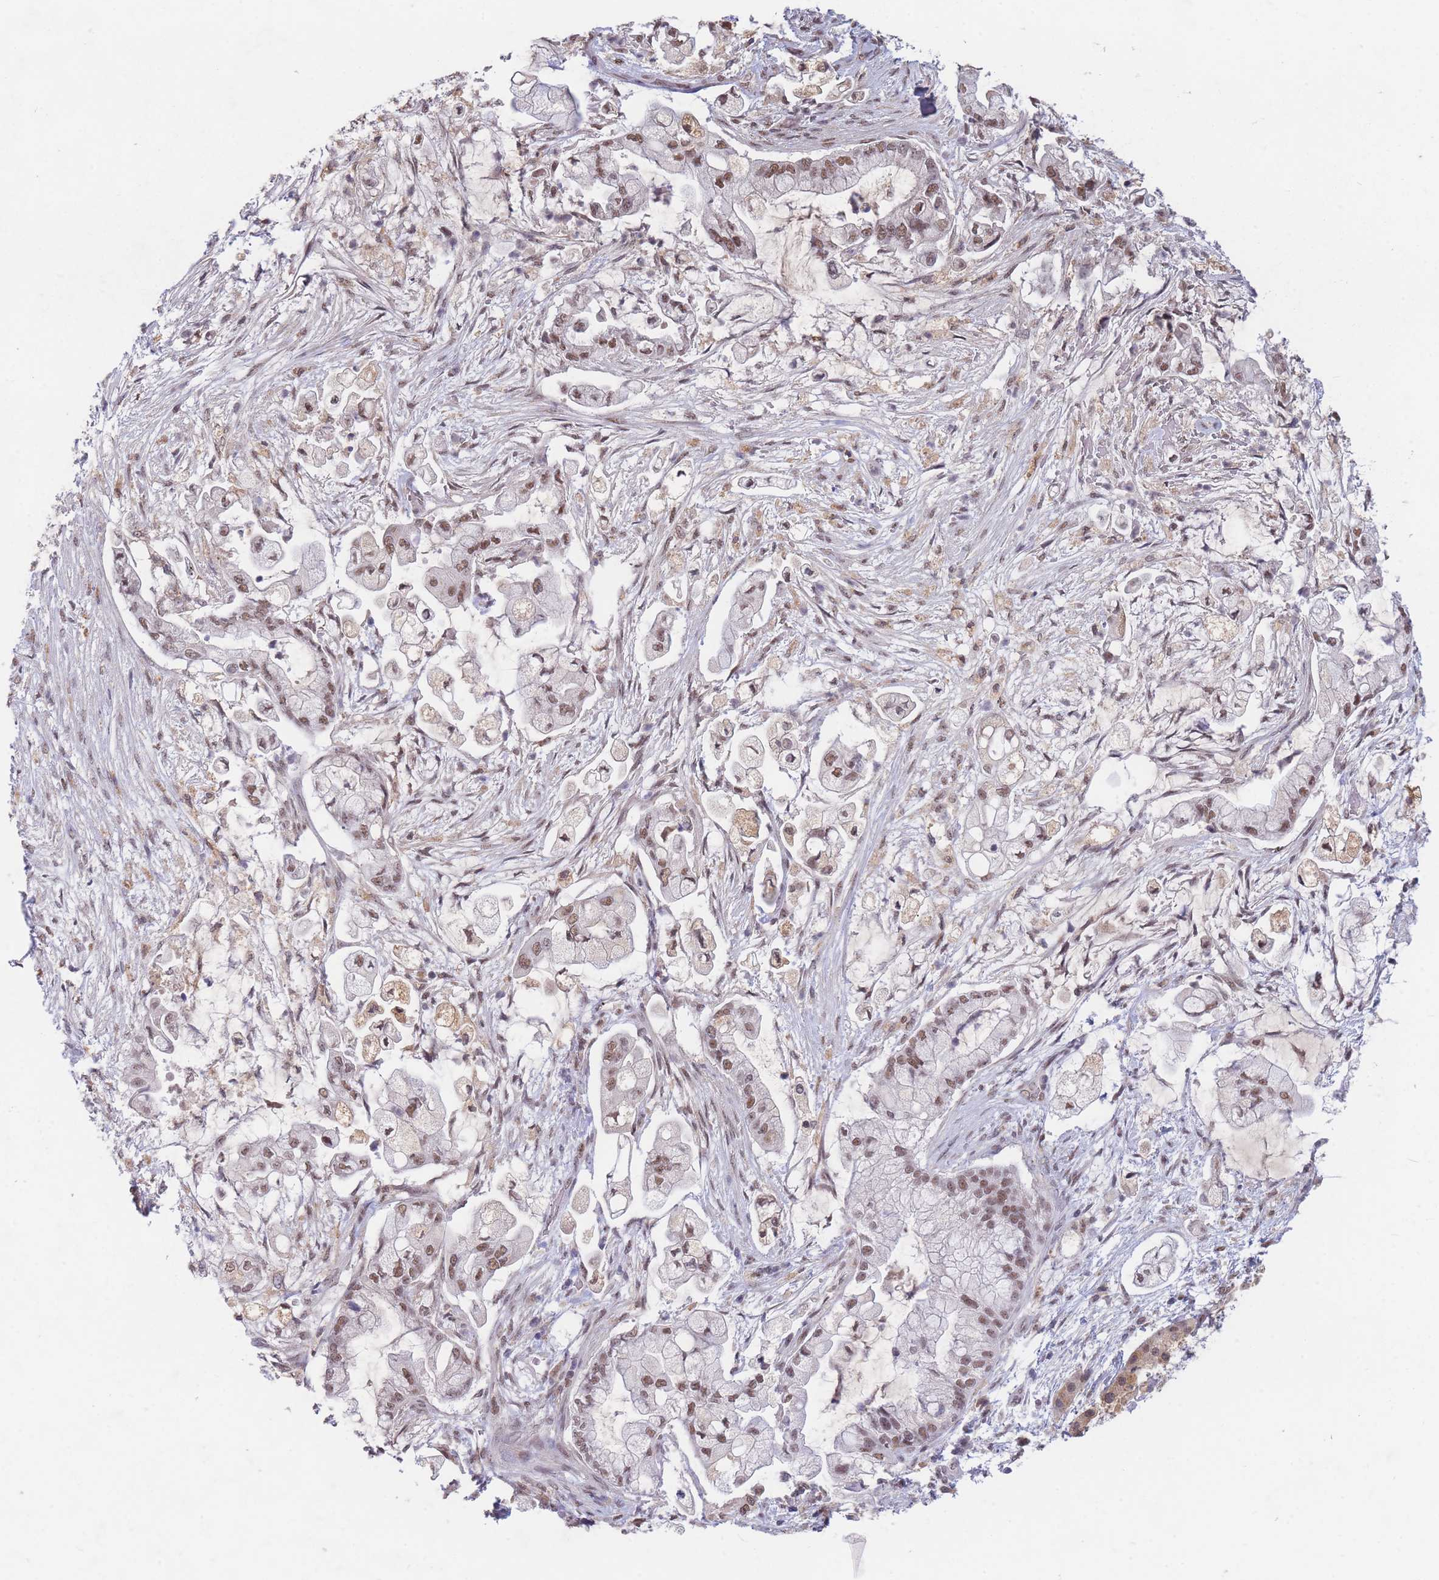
{"staining": {"intensity": "moderate", "quantity": "25%-75%", "location": "nuclear"}, "tissue": "pancreatic cancer", "cell_type": "Tumor cells", "image_type": "cancer", "snomed": [{"axis": "morphology", "description": "Adenocarcinoma, NOS"}, {"axis": "topography", "description": "Pancreas"}], "caption": "Adenocarcinoma (pancreatic) stained for a protein (brown) exhibits moderate nuclear positive expression in approximately 25%-75% of tumor cells.", "gene": "SNRPA1", "patient": {"sex": "female", "age": 69}}